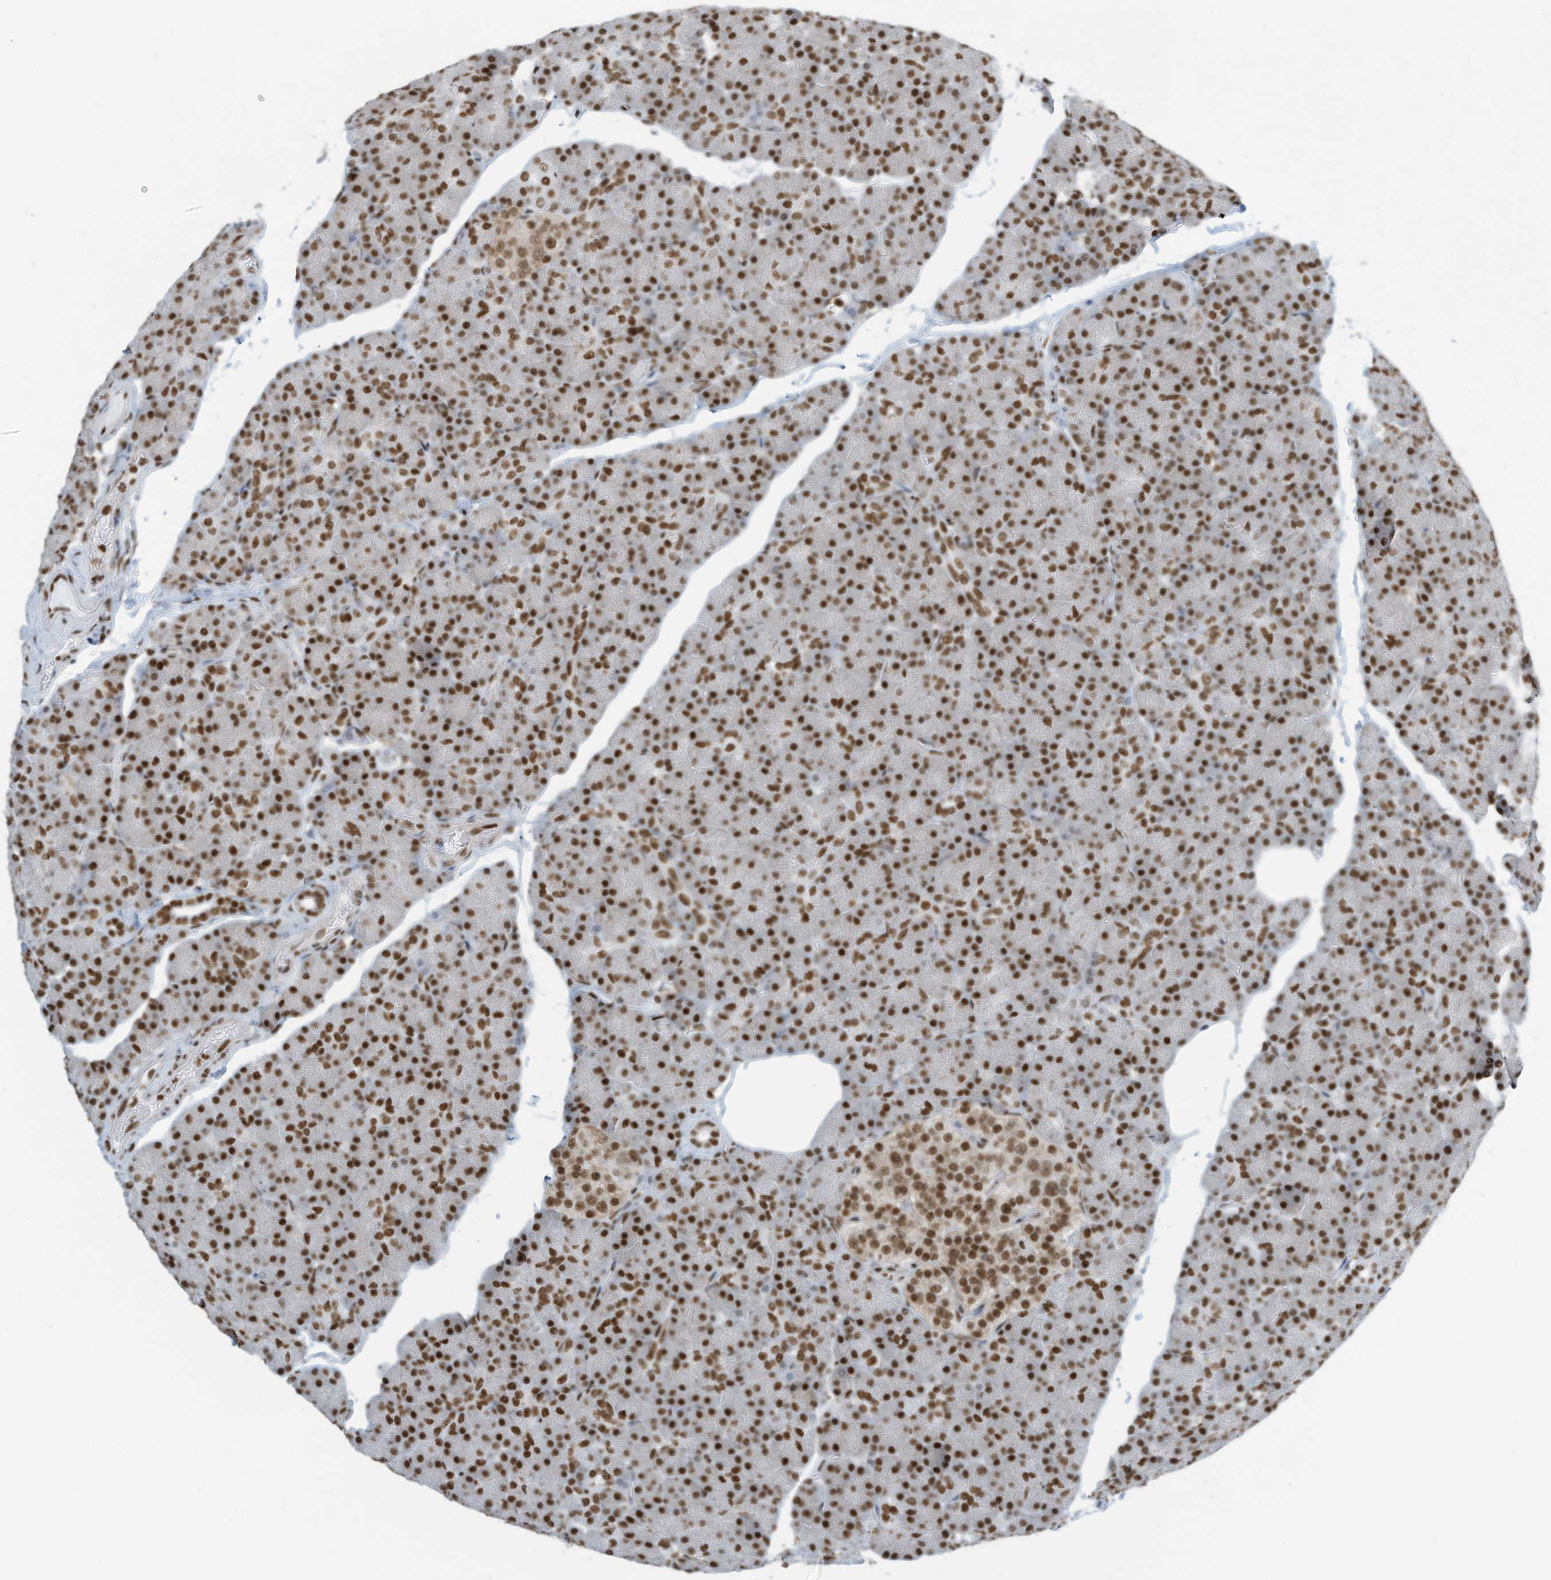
{"staining": {"intensity": "strong", "quantity": ">75%", "location": "nuclear"}, "tissue": "pancreas", "cell_type": "Exocrine glandular cells", "image_type": "normal", "snomed": [{"axis": "morphology", "description": "Normal tissue, NOS"}, {"axis": "topography", "description": "Pancreas"}], "caption": "Exocrine glandular cells reveal strong nuclear expression in about >75% of cells in normal pancreas.", "gene": "ENSG00000257390", "patient": {"sex": "female", "age": 43}}